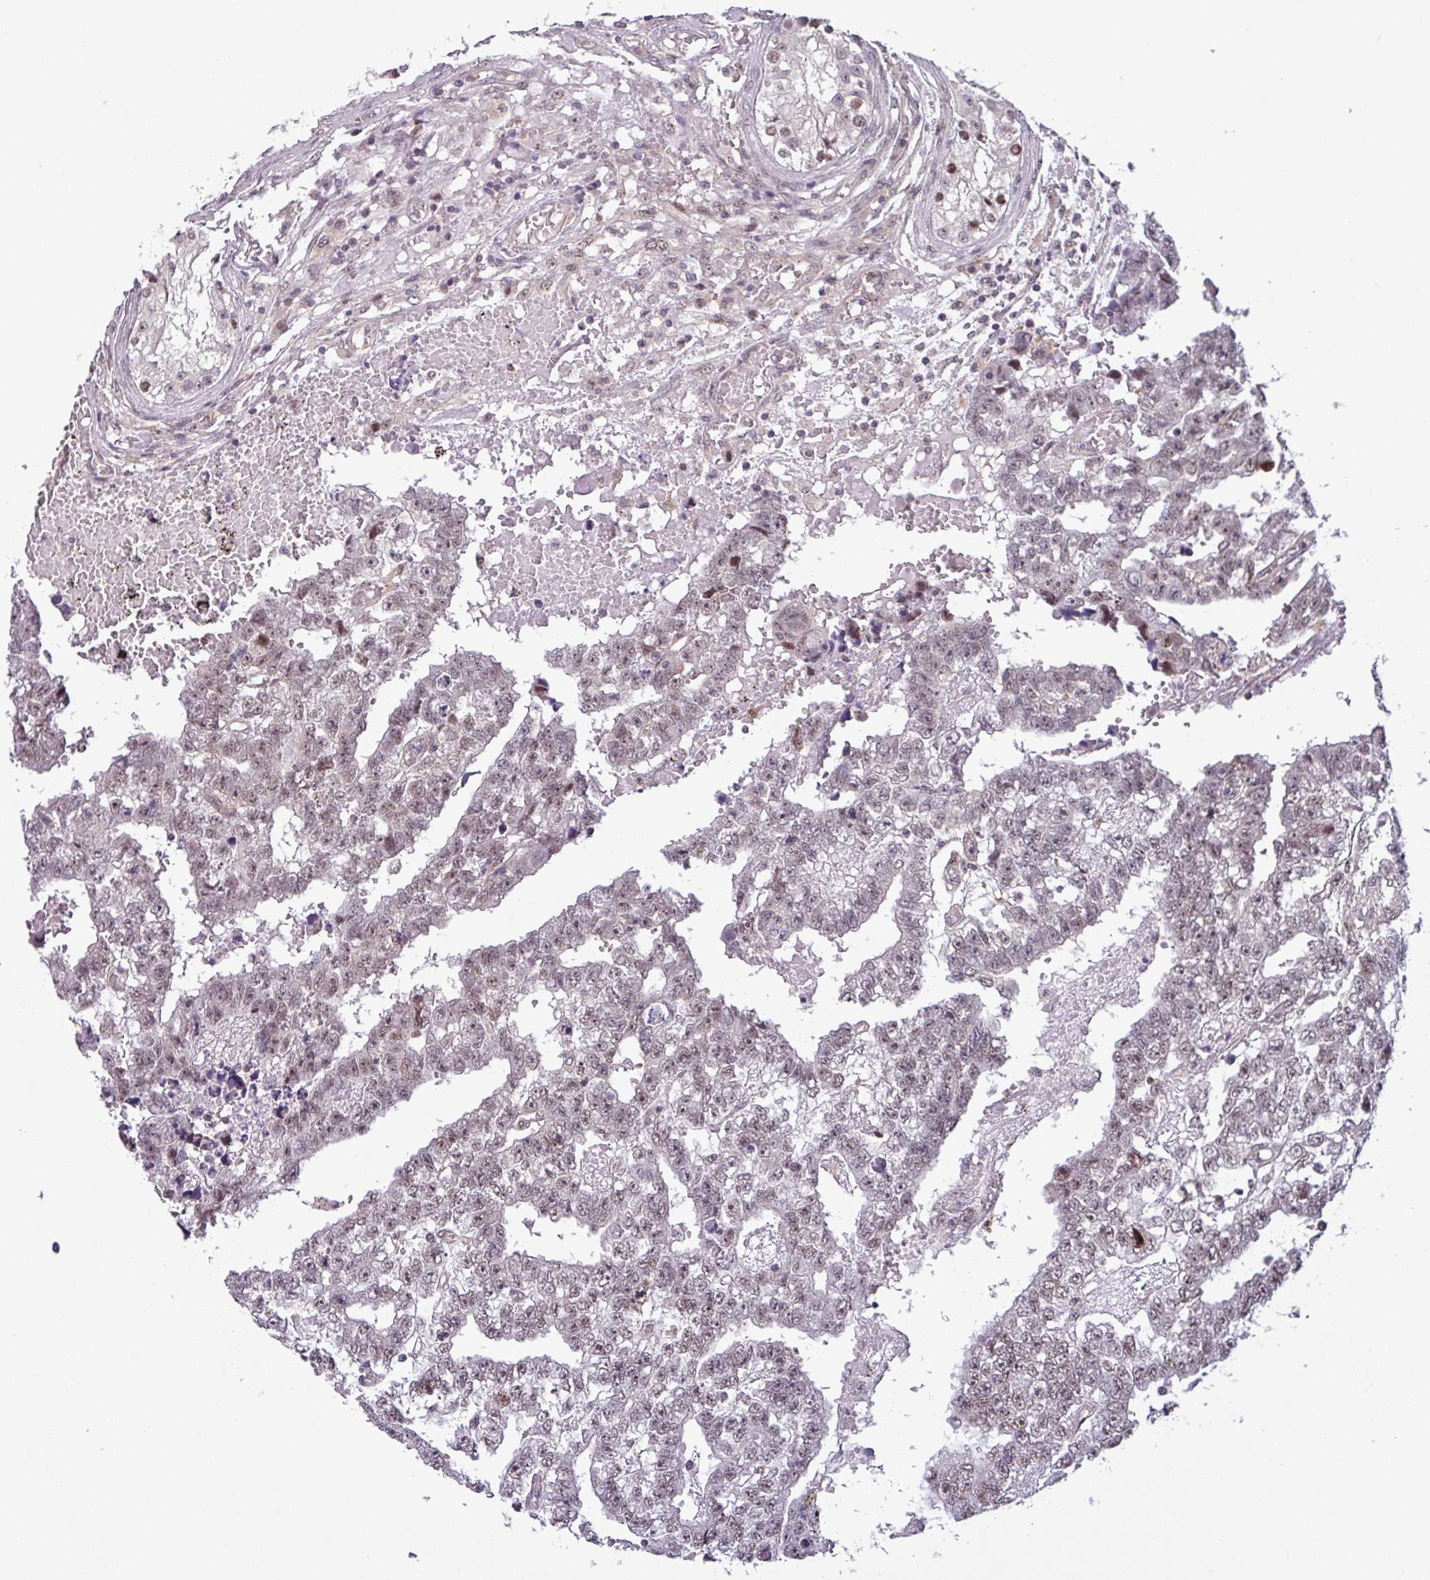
{"staining": {"intensity": "weak", "quantity": "25%-75%", "location": "nuclear"}, "tissue": "testis cancer", "cell_type": "Tumor cells", "image_type": "cancer", "snomed": [{"axis": "morphology", "description": "Carcinoma, Embryonal, NOS"}, {"axis": "topography", "description": "Testis"}], "caption": "Immunohistochemical staining of human testis cancer (embryonal carcinoma) reveals weak nuclear protein staining in about 25%-75% of tumor cells.", "gene": "NPFFR1", "patient": {"sex": "male", "age": 25}}